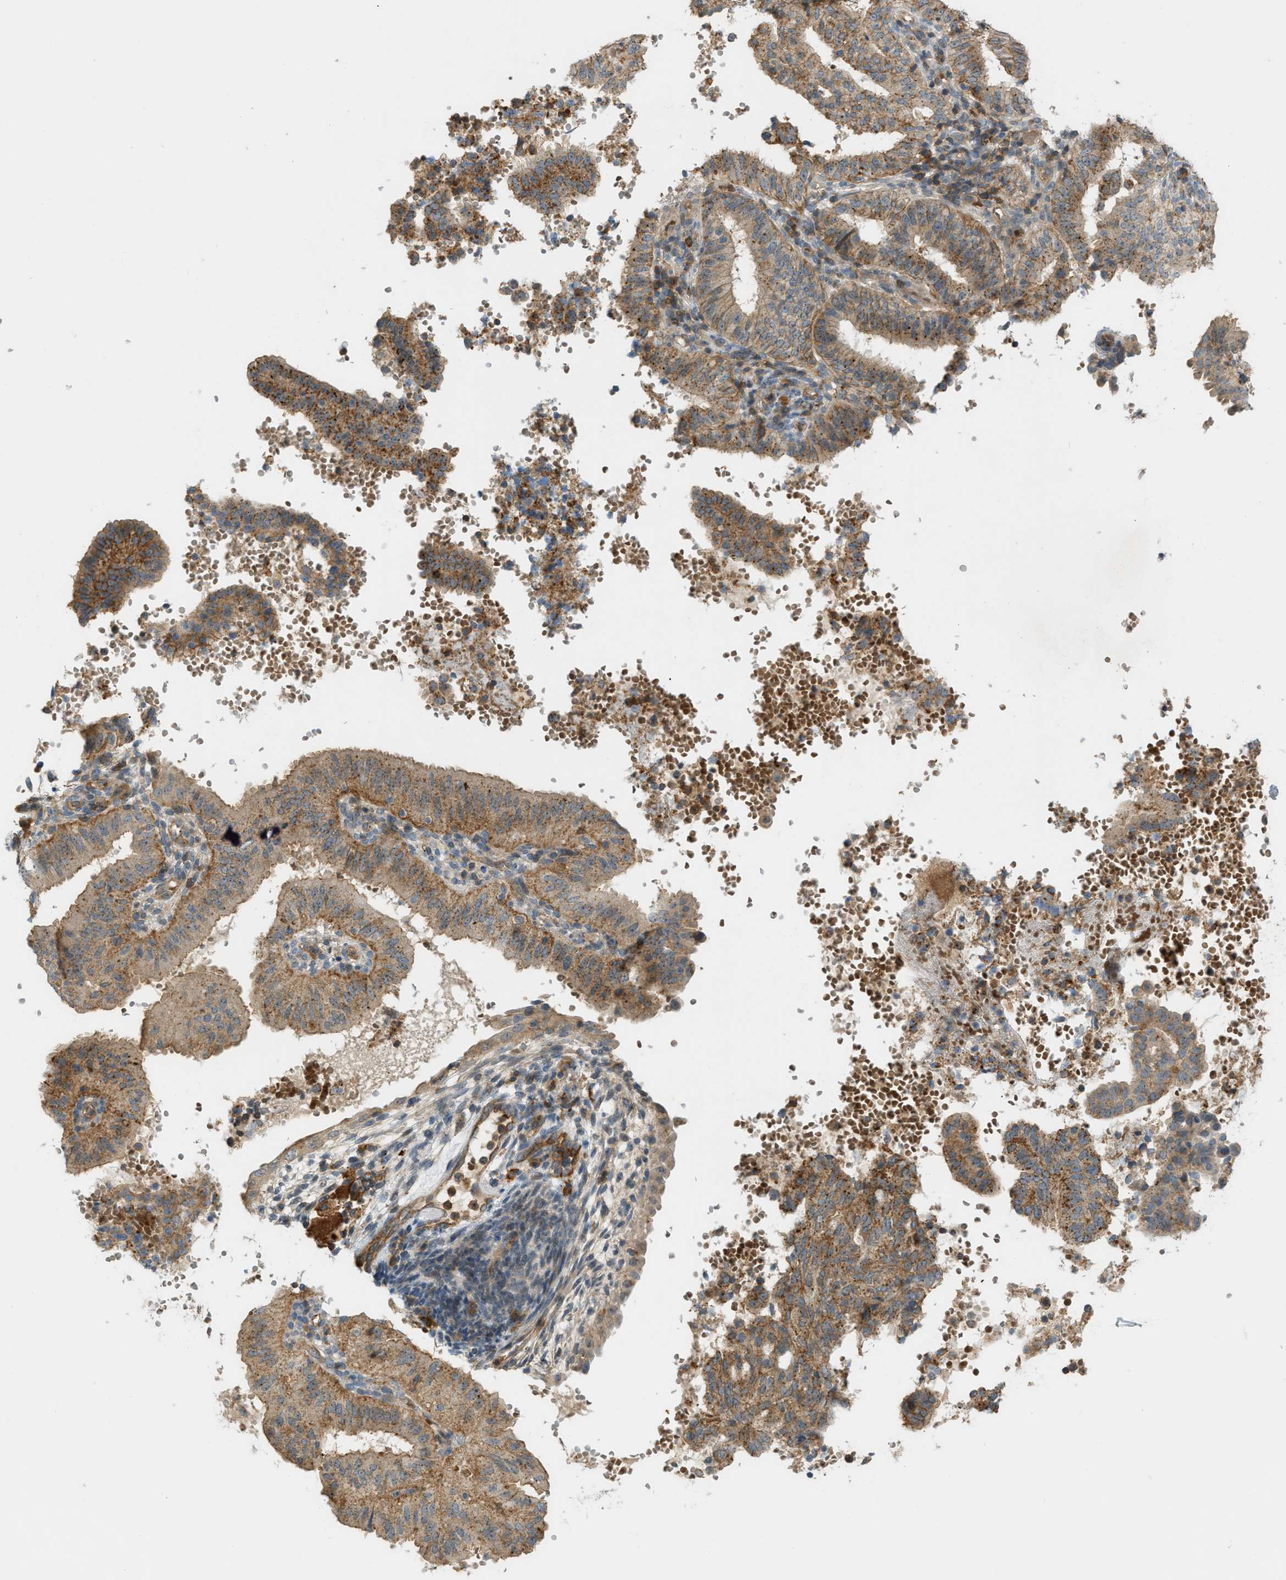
{"staining": {"intensity": "moderate", "quantity": ">75%", "location": "cytoplasmic/membranous"}, "tissue": "endometrial cancer", "cell_type": "Tumor cells", "image_type": "cancer", "snomed": [{"axis": "morphology", "description": "Adenocarcinoma, NOS"}, {"axis": "topography", "description": "Endometrium"}], "caption": "Brown immunohistochemical staining in human endometrial adenocarcinoma reveals moderate cytoplasmic/membranous expression in about >75% of tumor cells.", "gene": "GRK6", "patient": {"sex": "female", "age": 58}}